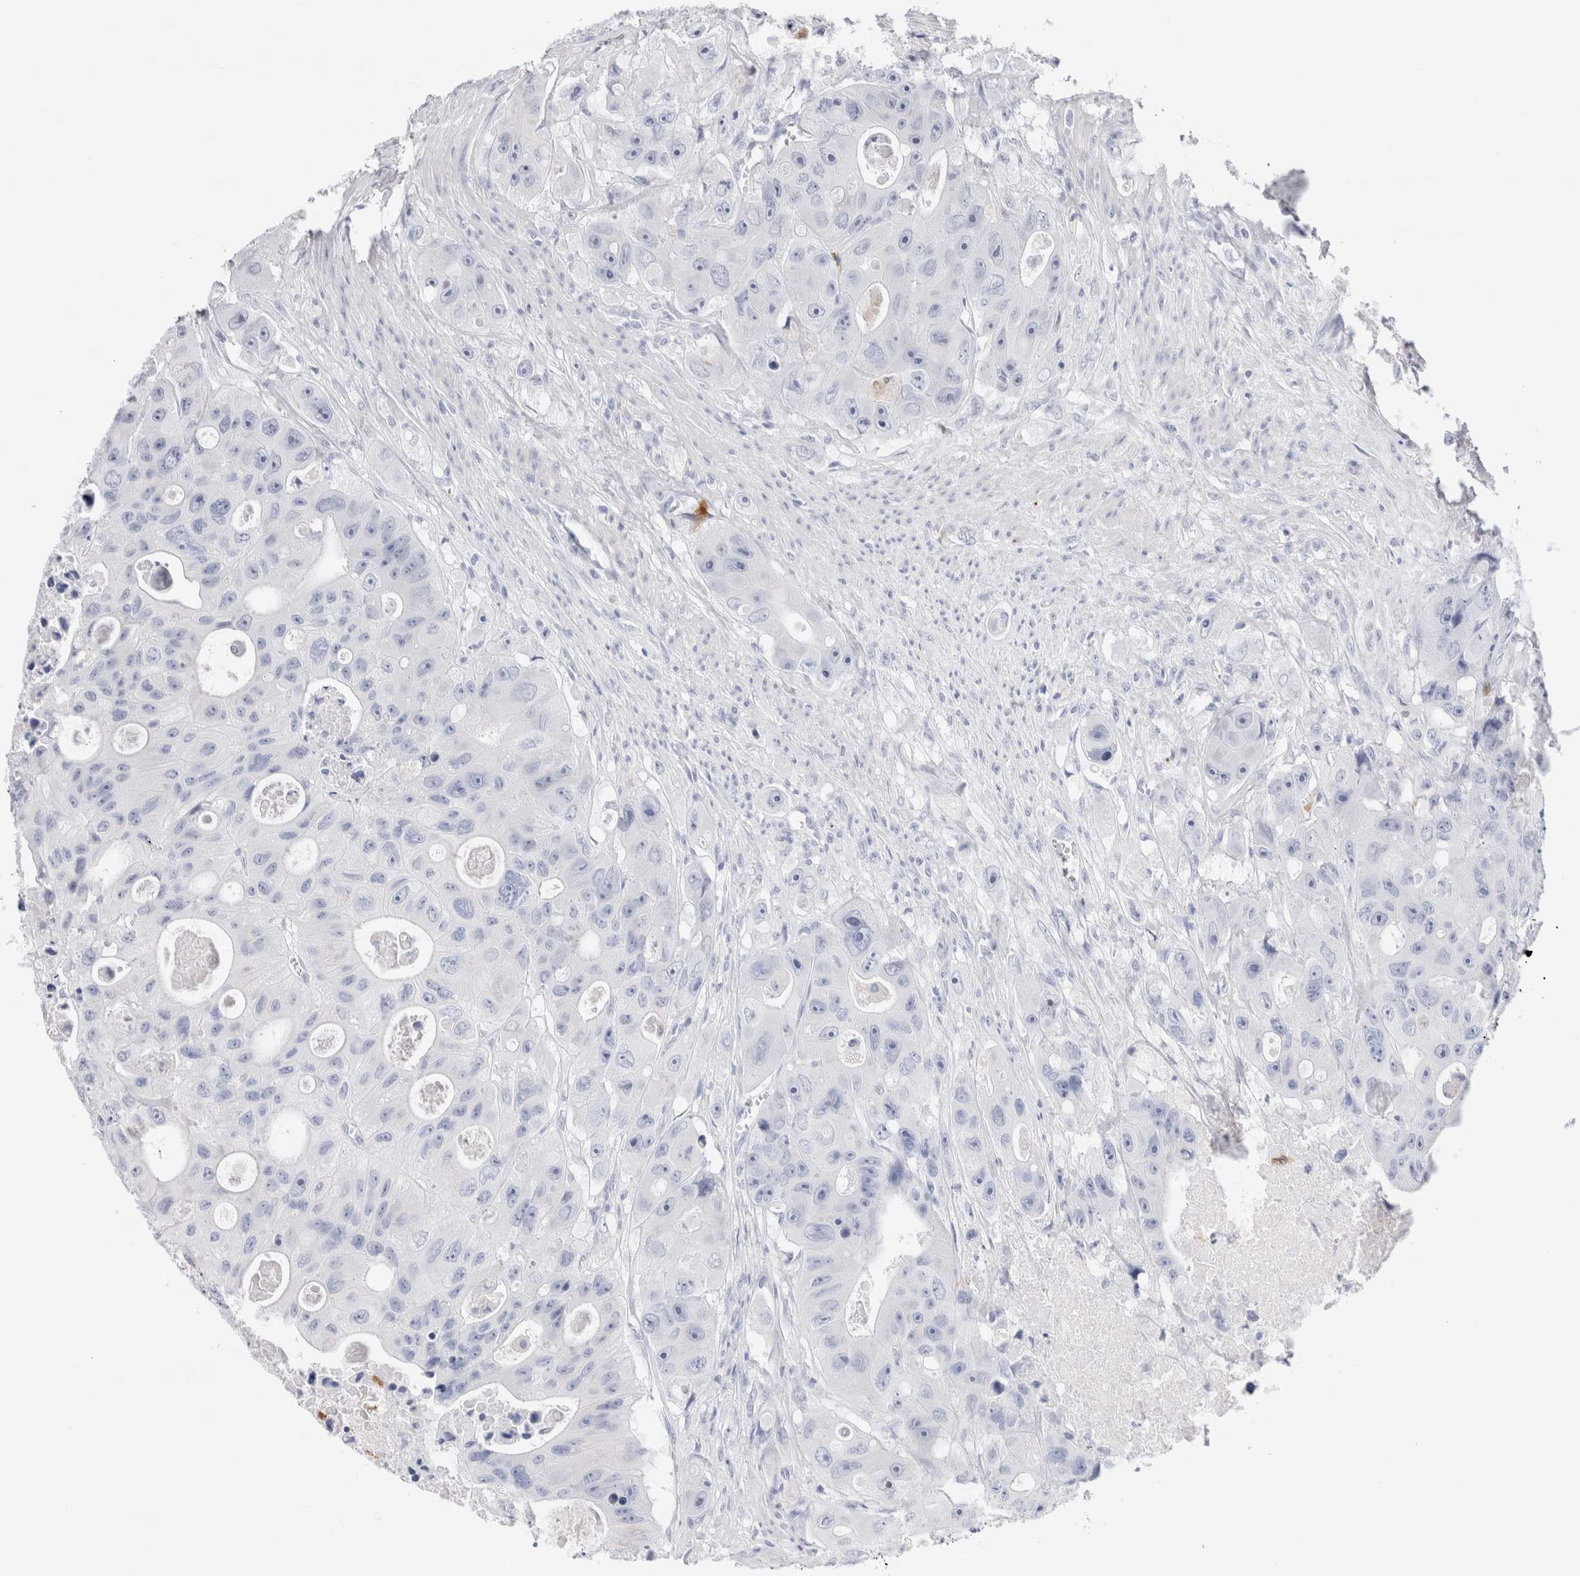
{"staining": {"intensity": "negative", "quantity": "none", "location": "none"}, "tissue": "colorectal cancer", "cell_type": "Tumor cells", "image_type": "cancer", "snomed": [{"axis": "morphology", "description": "Adenocarcinoma, NOS"}, {"axis": "topography", "description": "Colon"}], "caption": "Tumor cells show no significant expression in adenocarcinoma (colorectal).", "gene": "SLC10A5", "patient": {"sex": "female", "age": 46}}